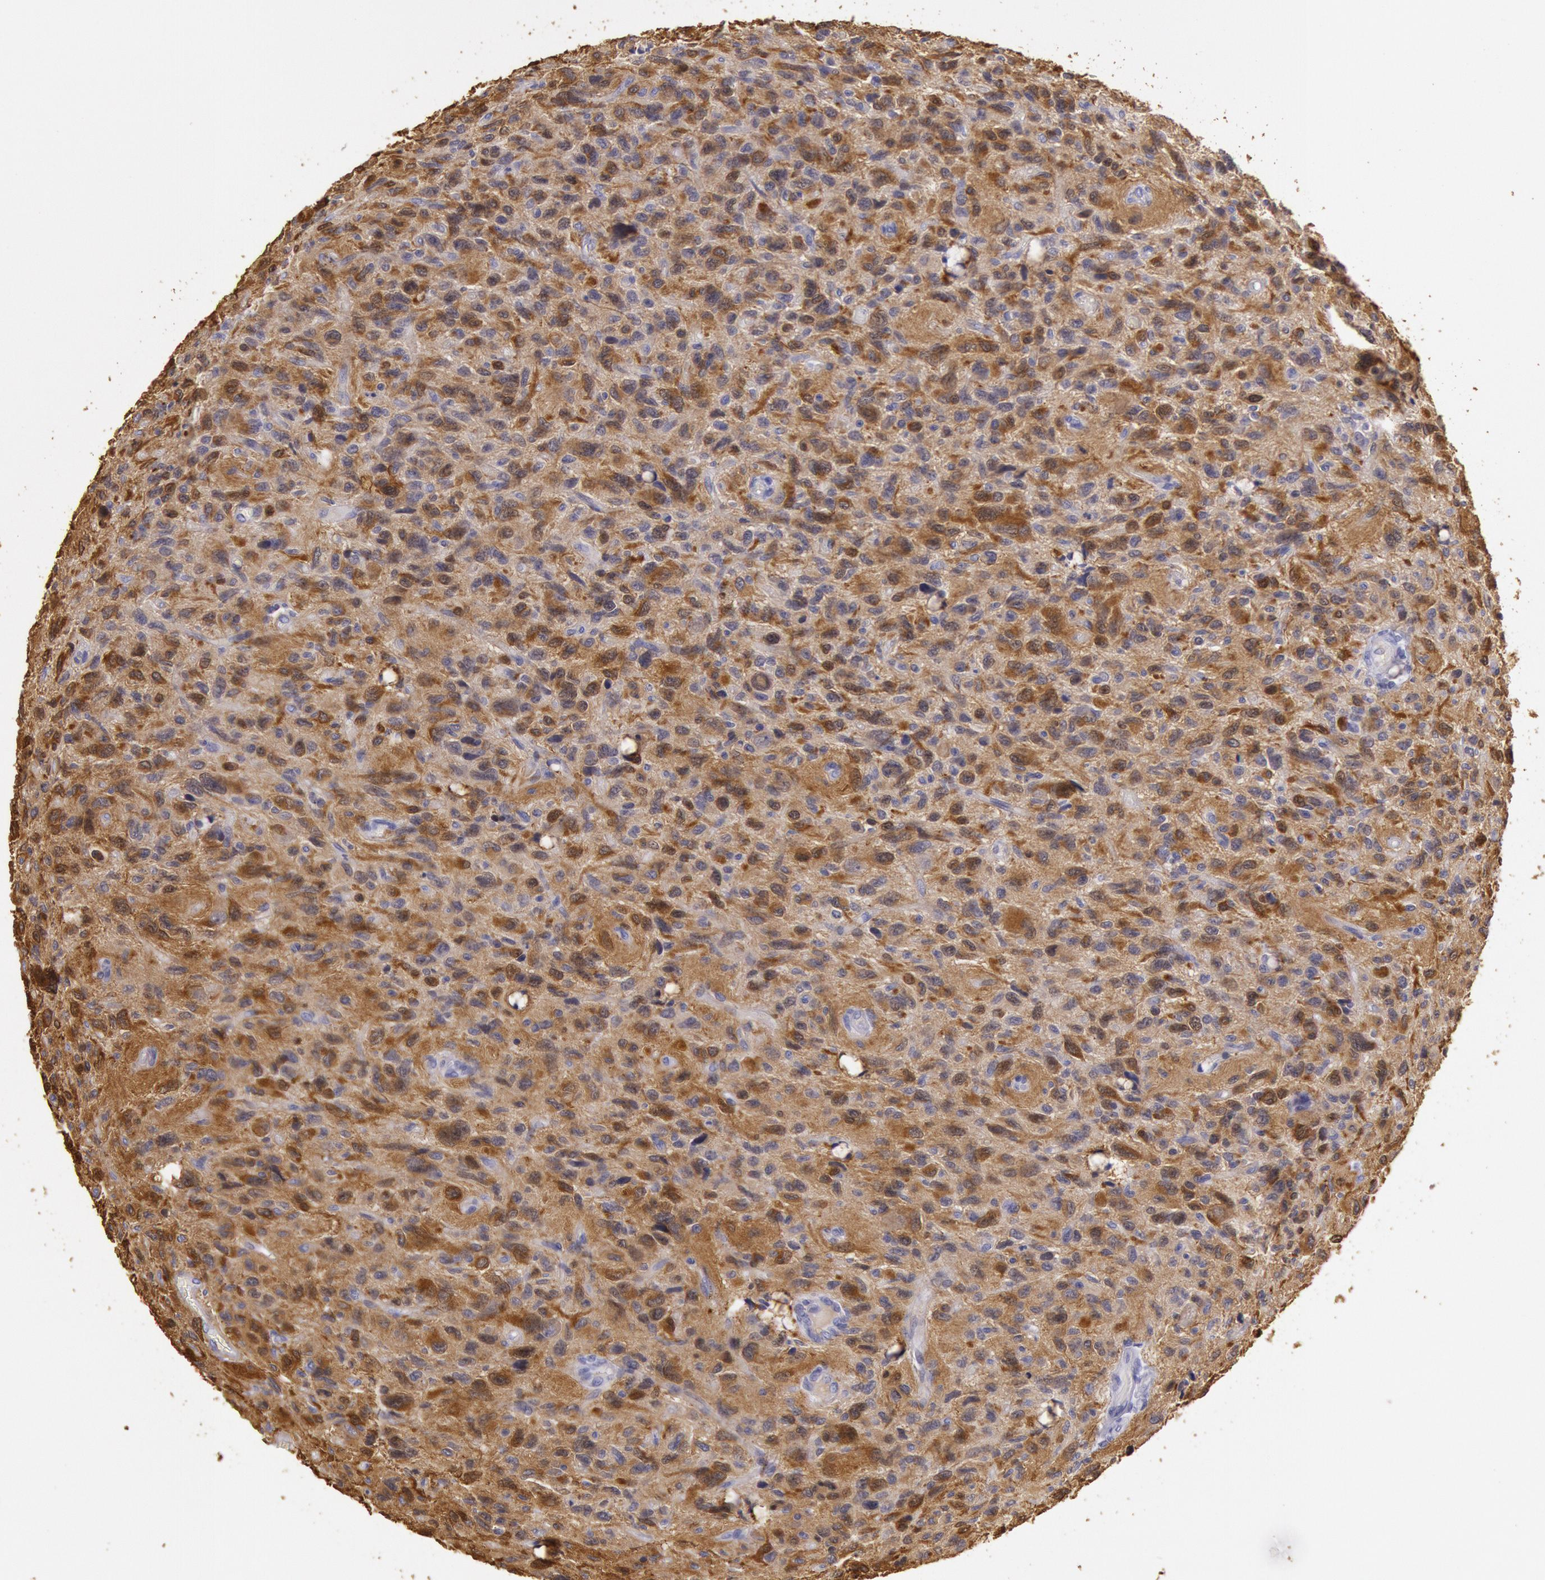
{"staining": {"intensity": "moderate", "quantity": ">75%", "location": "cytoplasmic/membranous"}, "tissue": "glioma", "cell_type": "Tumor cells", "image_type": "cancer", "snomed": [{"axis": "morphology", "description": "Glioma, malignant, High grade"}, {"axis": "topography", "description": "Brain"}], "caption": "An immunohistochemistry photomicrograph of tumor tissue is shown. Protein staining in brown labels moderate cytoplasmic/membranous positivity in glioma within tumor cells. The staining was performed using DAB (3,3'-diaminobenzidine), with brown indicating positive protein expression. Nuclei are stained blue with hematoxylin.", "gene": "CKB", "patient": {"sex": "female", "age": 60}}